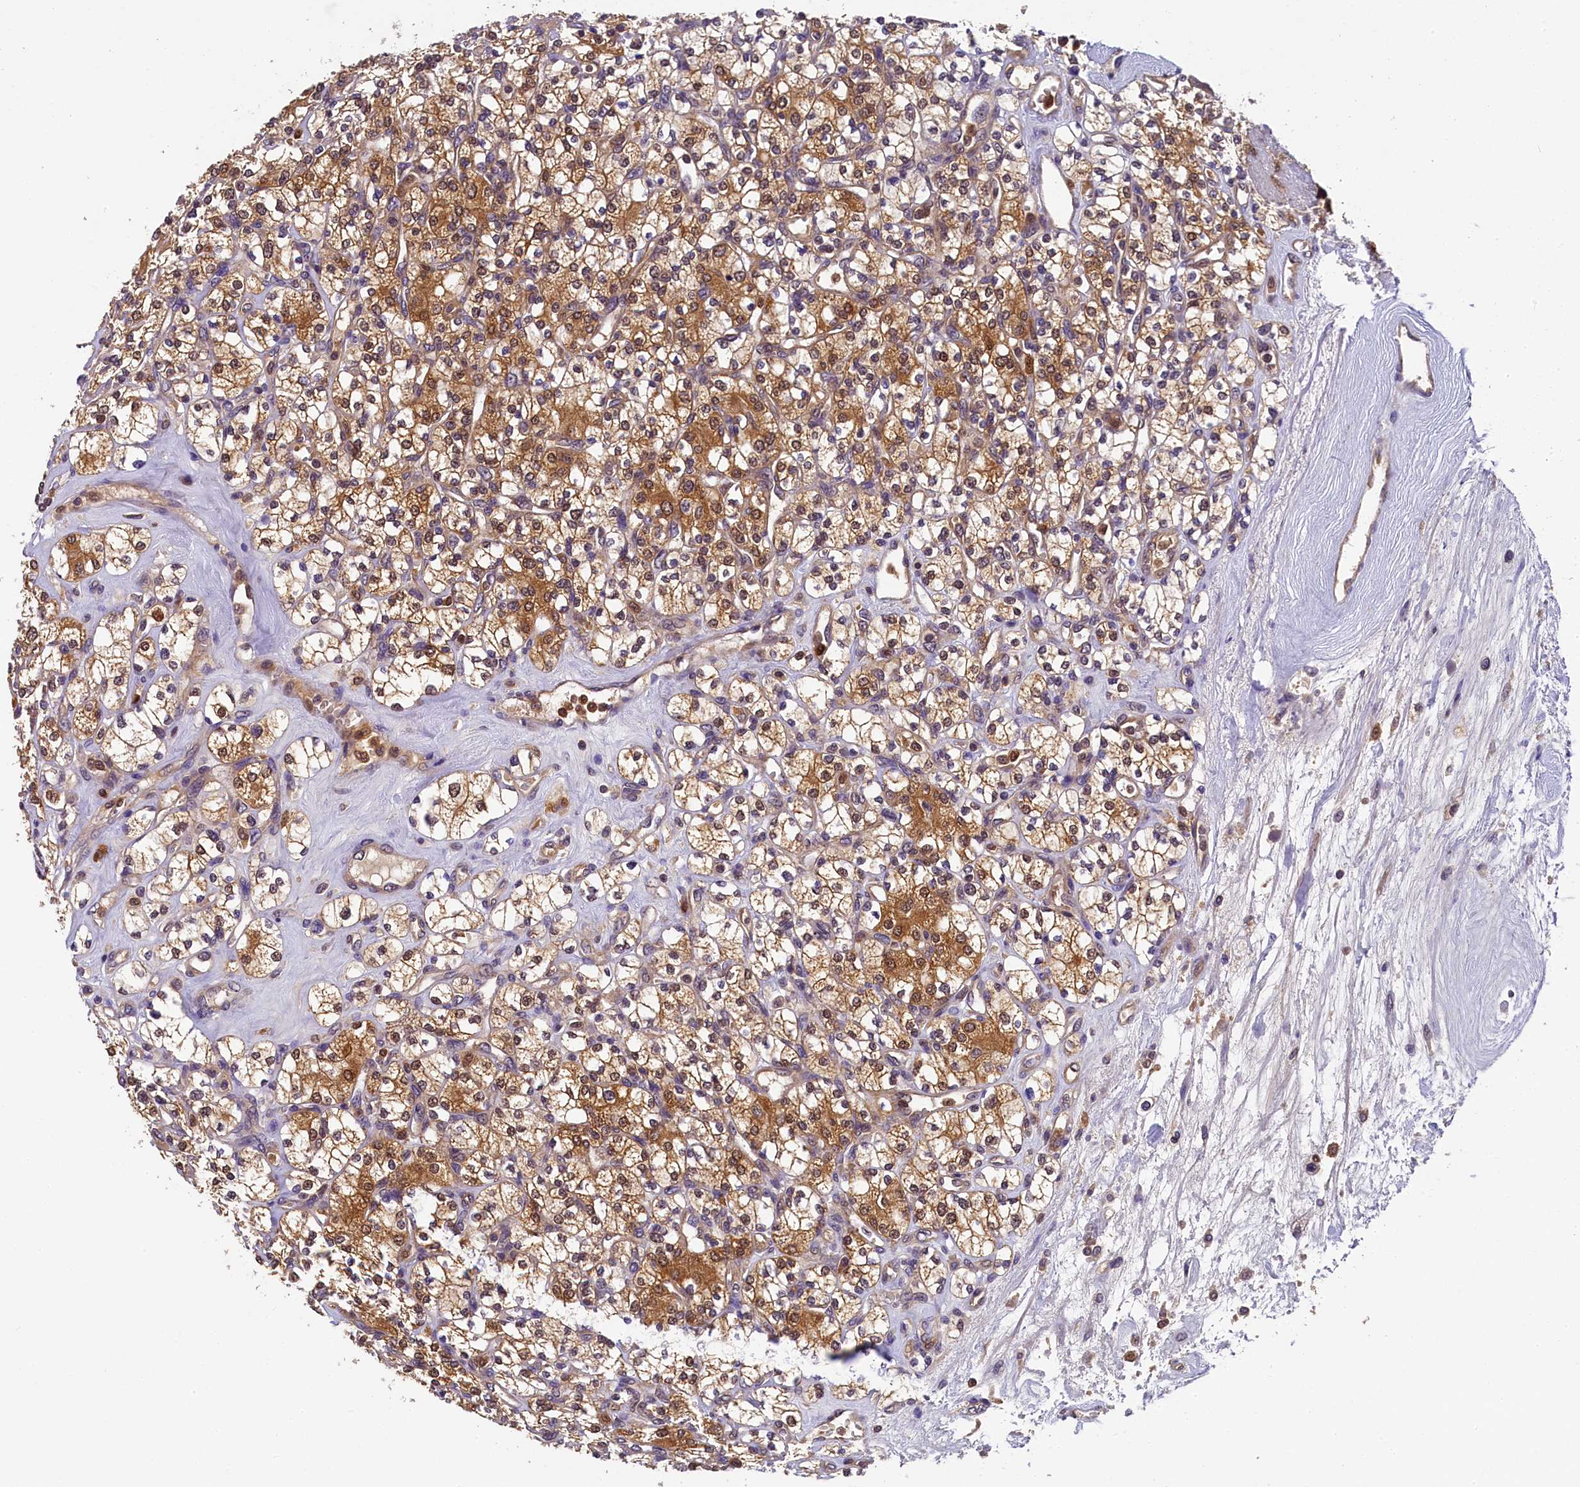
{"staining": {"intensity": "moderate", "quantity": ">75%", "location": "cytoplasmic/membranous,nuclear"}, "tissue": "renal cancer", "cell_type": "Tumor cells", "image_type": "cancer", "snomed": [{"axis": "morphology", "description": "Adenocarcinoma, NOS"}, {"axis": "topography", "description": "Kidney"}], "caption": "Moderate cytoplasmic/membranous and nuclear expression for a protein is seen in approximately >75% of tumor cells of renal cancer (adenocarcinoma) using IHC.", "gene": "EIF6", "patient": {"sex": "male", "age": 77}}